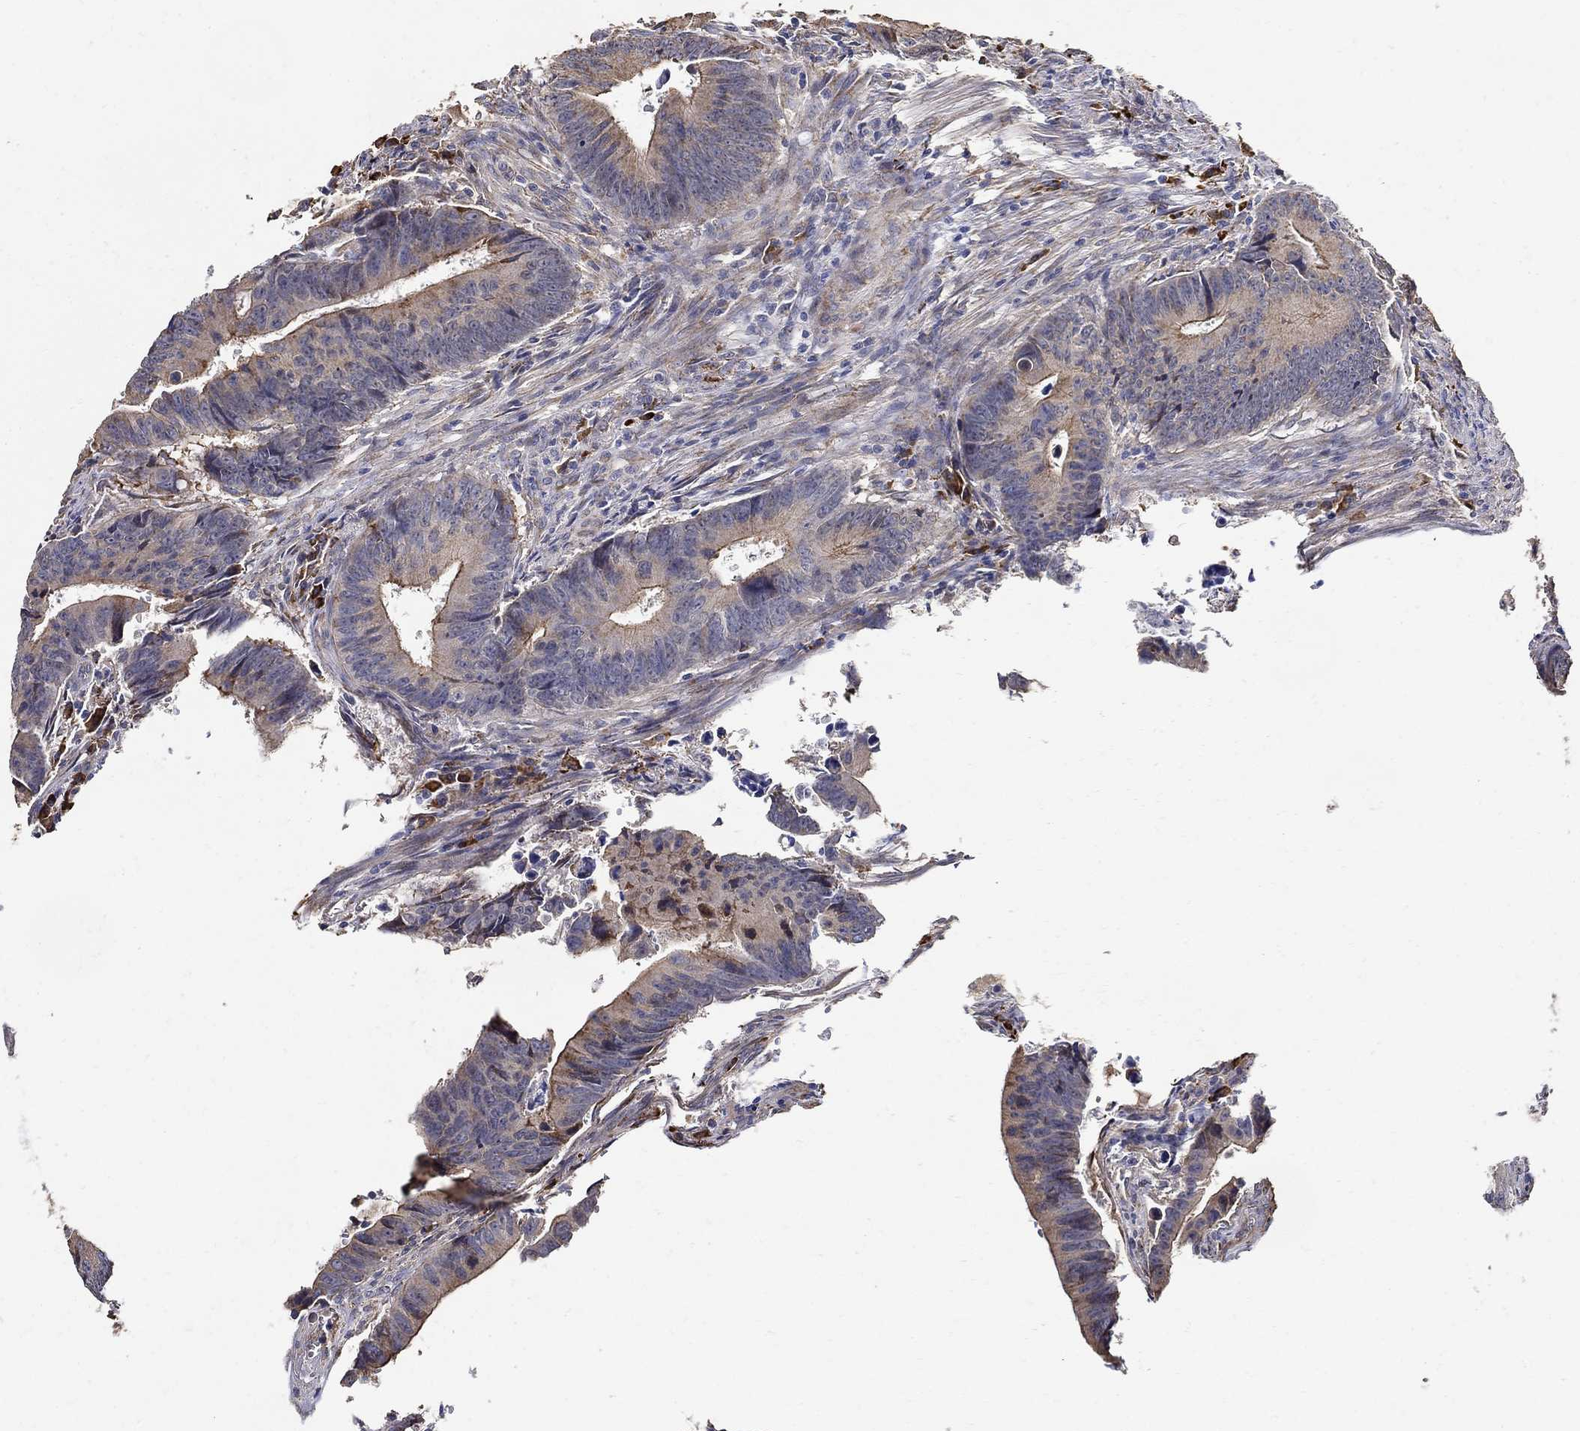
{"staining": {"intensity": "strong", "quantity": "<25%", "location": "cytoplasmic/membranous"}, "tissue": "colorectal cancer", "cell_type": "Tumor cells", "image_type": "cancer", "snomed": [{"axis": "morphology", "description": "Adenocarcinoma, NOS"}, {"axis": "topography", "description": "Colon"}], "caption": "Colorectal adenocarcinoma stained with IHC exhibits strong cytoplasmic/membranous staining in about <25% of tumor cells. The staining was performed using DAB, with brown indicating positive protein expression. Nuclei are stained blue with hematoxylin.", "gene": "EMILIN3", "patient": {"sex": "female", "age": 87}}